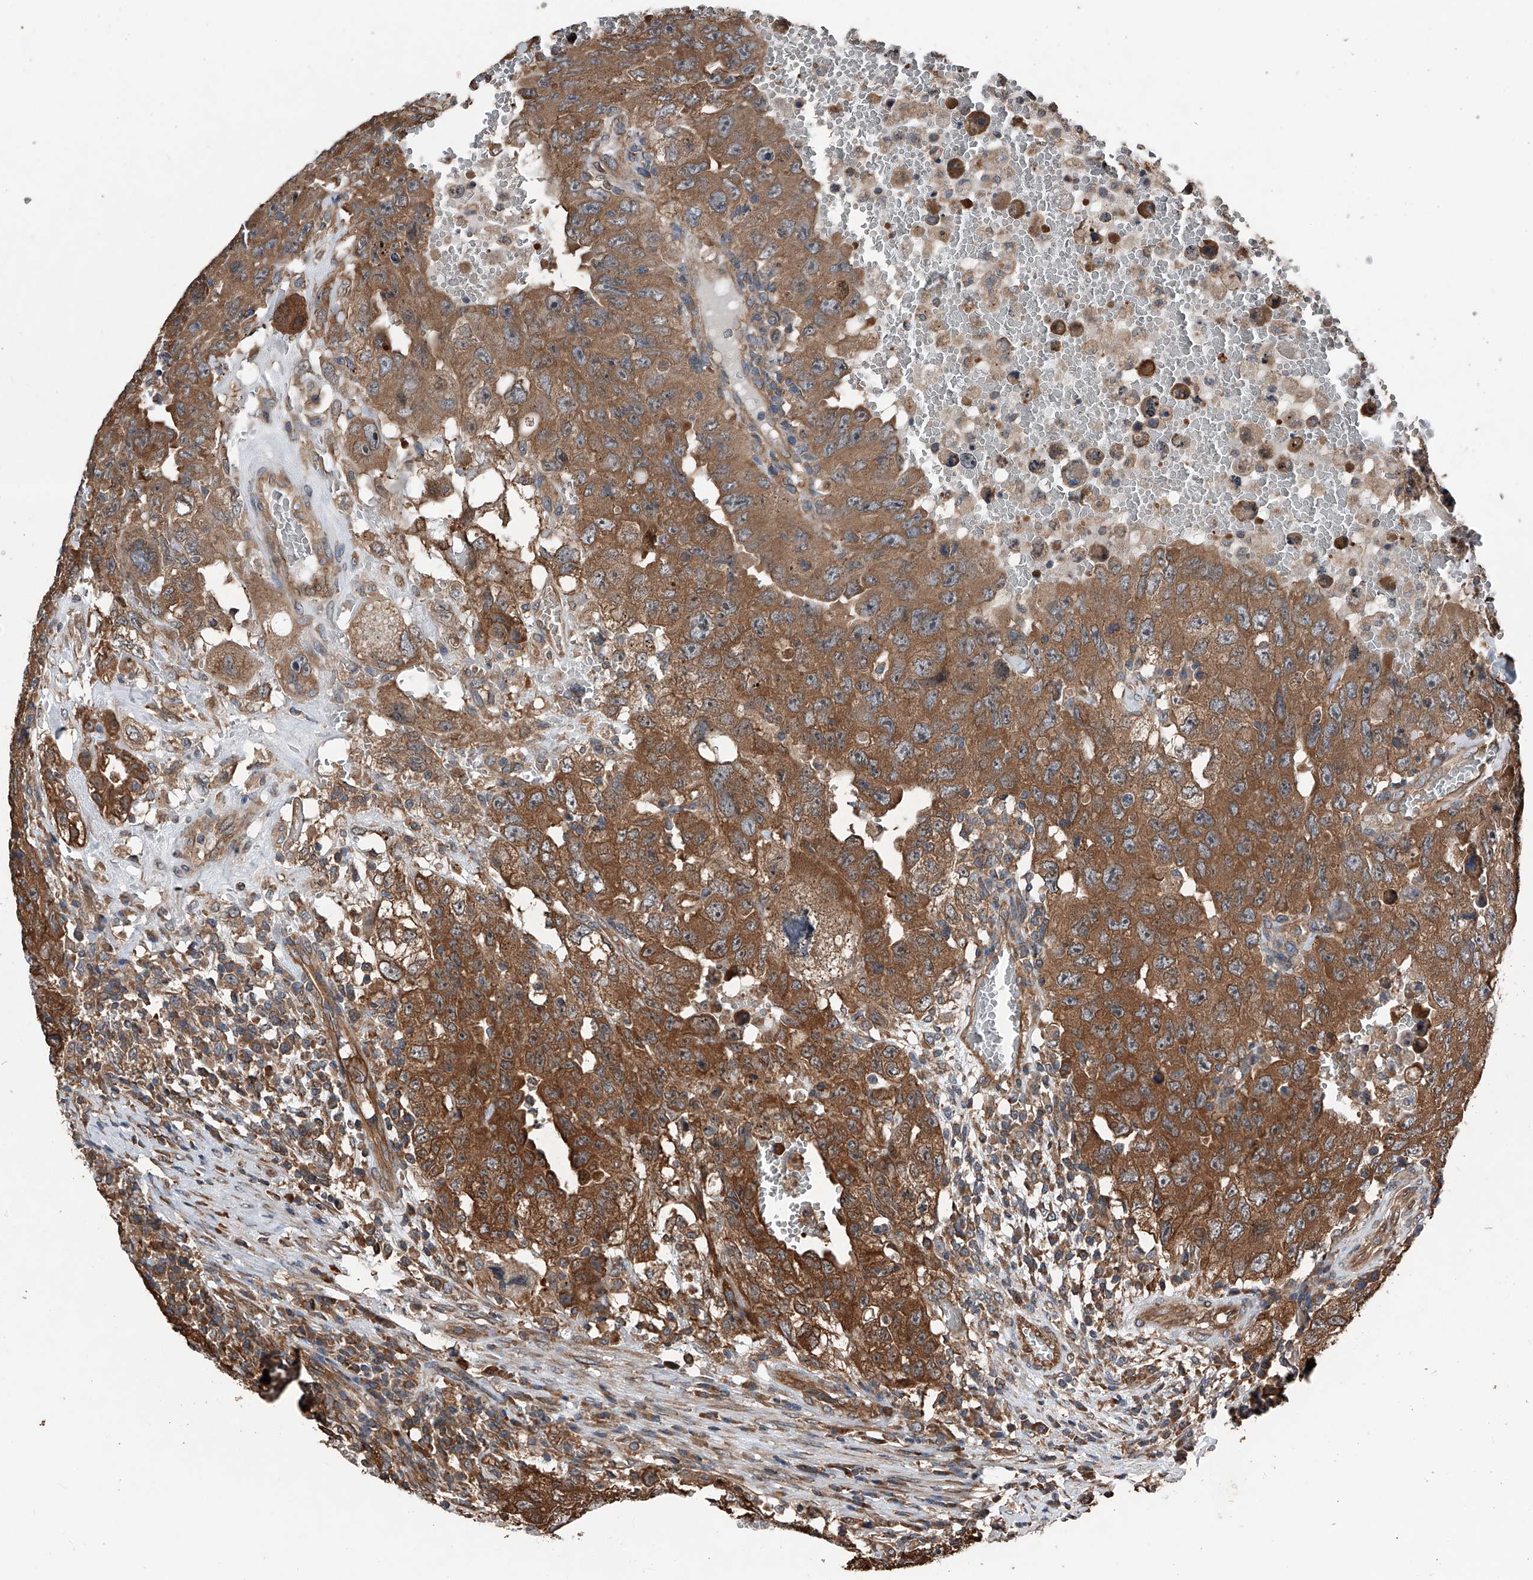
{"staining": {"intensity": "strong", "quantity": ">75%", "location": "cytoplasmic/membranous"}, "tissue": "testis cancer", "cell_type": "Tumor cells", "image_type": "cancer", "snomed": [{"axis": "morphology", "description": "Carcinoma, Embryonal, NOS"}, {"axis": "topography", "description": "Testis"}], "caption": "This micrograph displays immunohistochemistry (IHC) staining of human embryonal carcinoma (testis), with high strong cytoplasmic/membranous expression in approximately >75% of tumor cells.", "gene": "KCNJ2", "patient": {"sex": "male", "age": 26}}